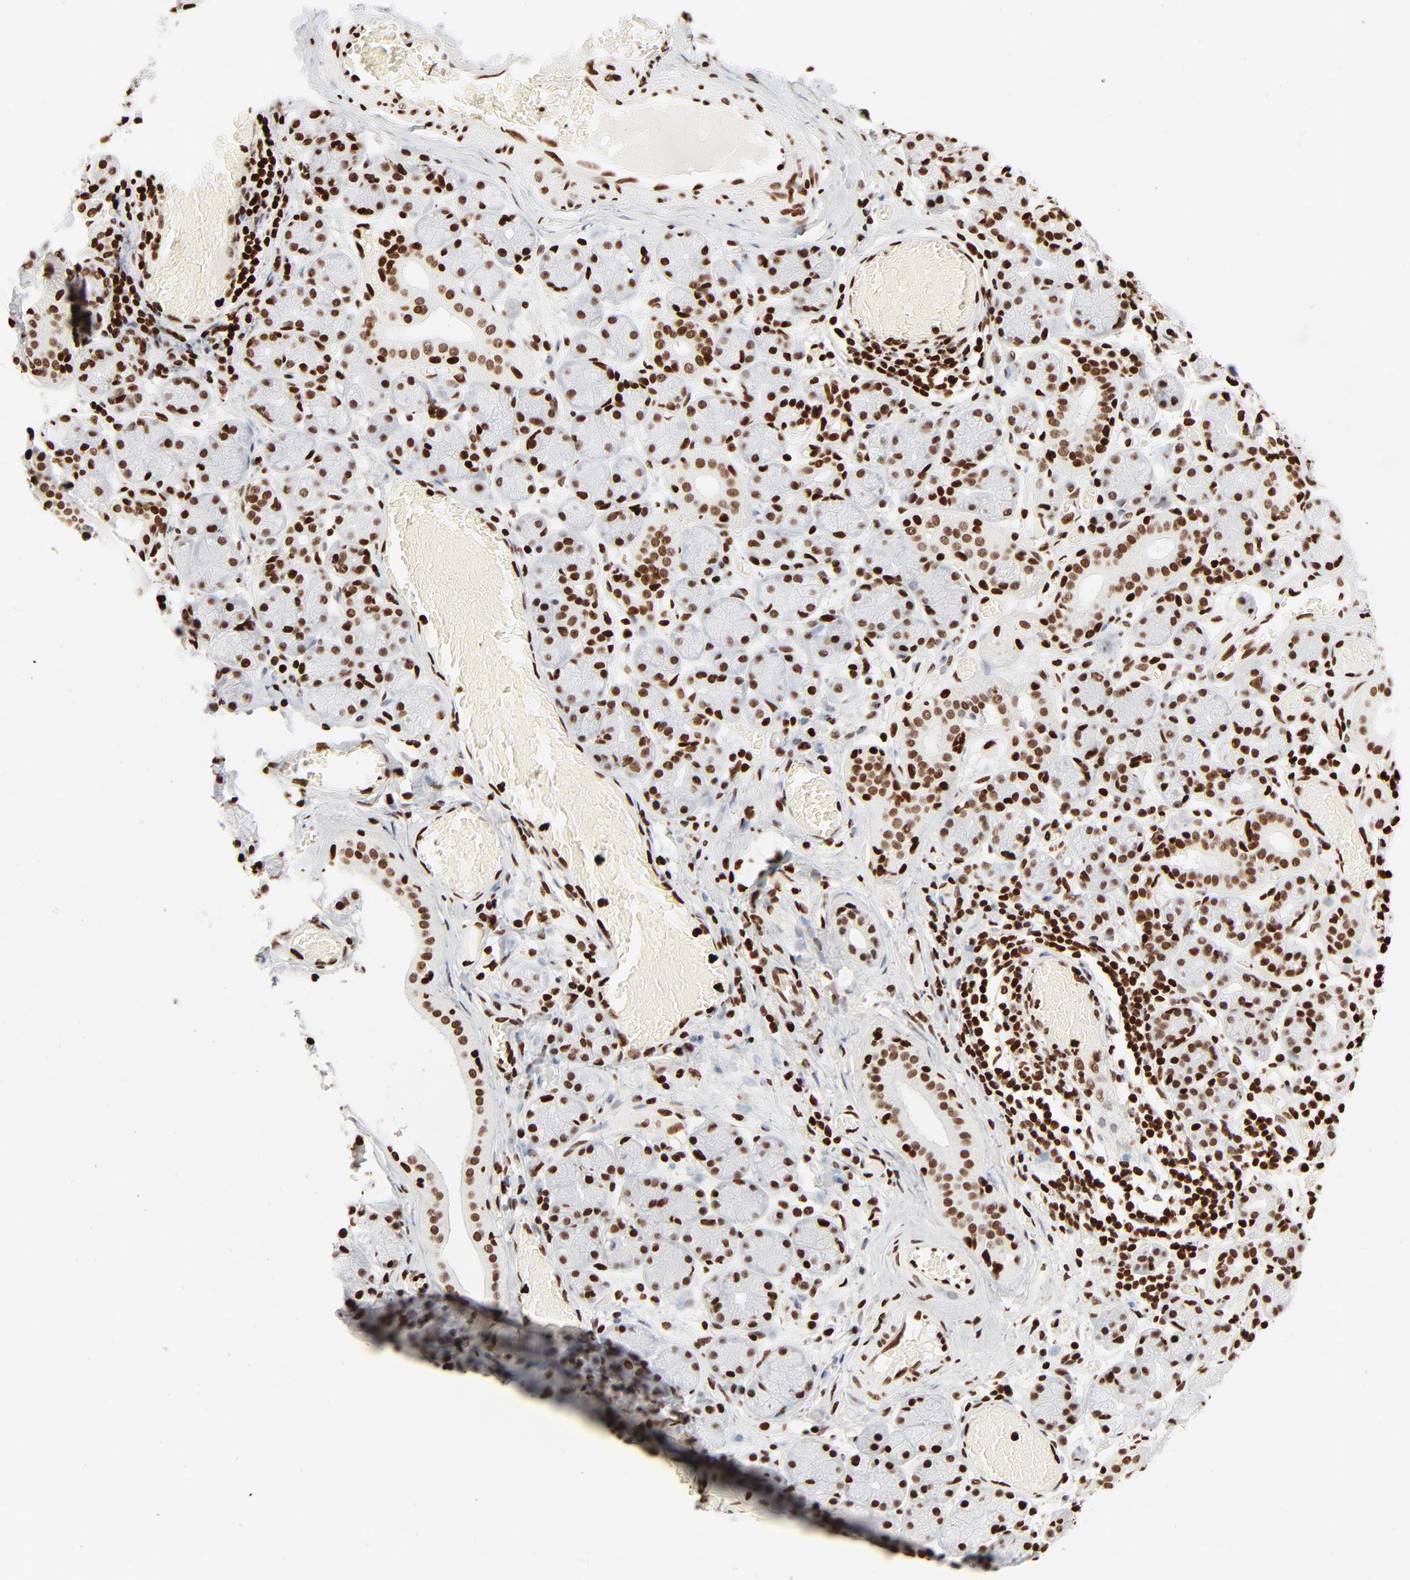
{"staining": {"intensity": "strong", "quantity": ">75%", "location": "nuclear"}, "tissue": "salivary gland", "cell_type": "Glandular cells", "image_type": "normal", "snomed": [{"axis": "morphology", "description": "Normal tissue, NOS"}, {"axis": "topography", "description": "Salivary gland"}], "caption": "Benign salivary gland exhibits strong nuclear expression in approximately >75% of glandular cells, visualized by immunohistochemistry. The staining was performed using DAB (3,3'-diaminobenzidine) to visualize the protein expression in brown, while the nuclei were stained in blue with hematoxylin (Magnification: 20x).", "gene": "HMGB1", "patient": {"sex": "female", "age": 24}}